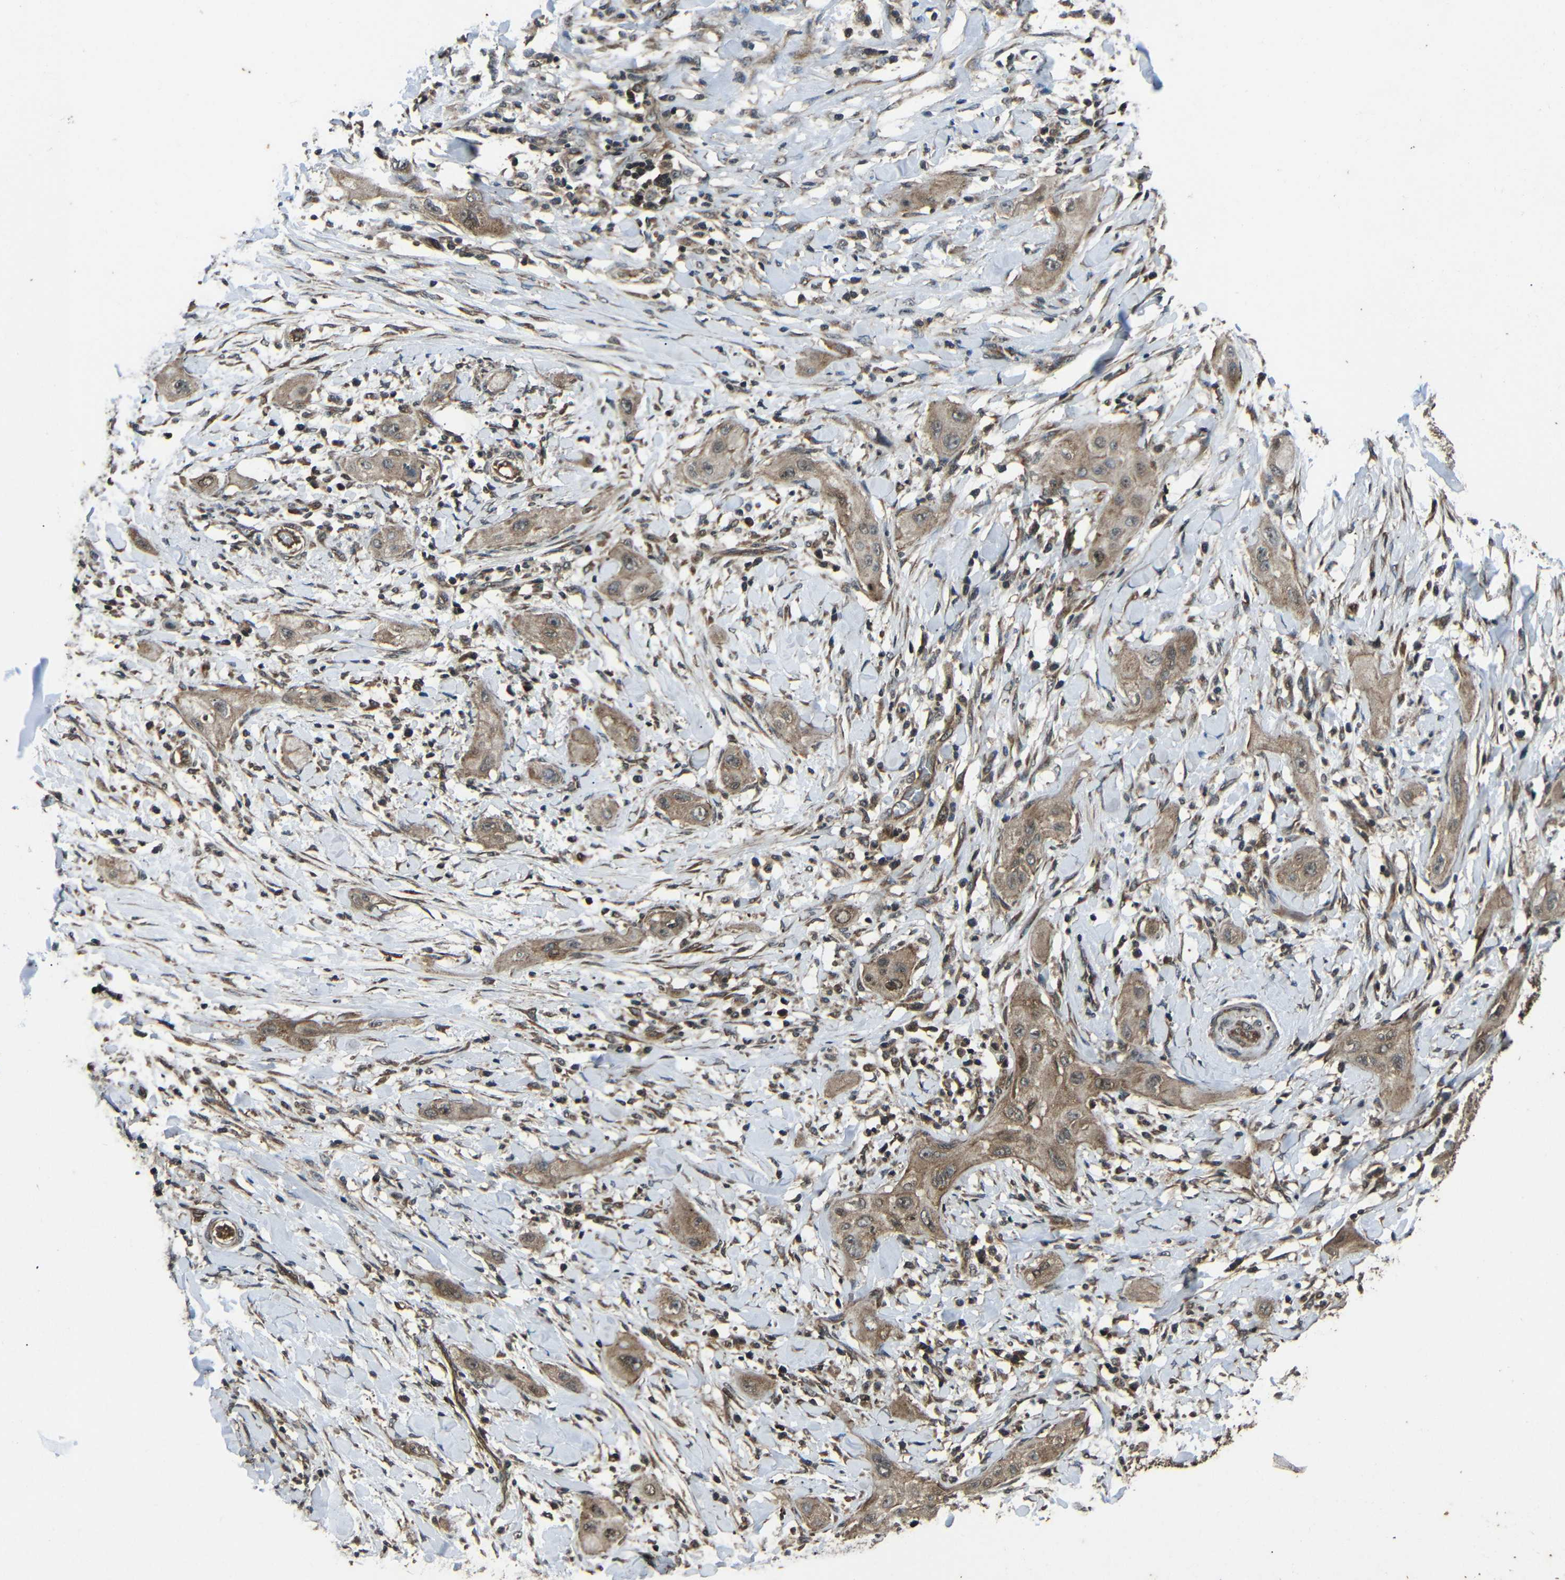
{"staining": {"intensity": "moderate", "quantity": ">75%", "location": "cytoplasmic/membranous"}, "tissue": "lung cancer", "cell_type": "Tumor cells", "image_type": "cancer", "snomed": [{"axis": "morphology", "description": "Squamous cell carcinoma, NOS"}, {"axis": "topography", "description": "Lung"}], "caption": "Human squamous cell carcinoma (lung) stained with a protein marker displays moderate staining in tumor cells.", "gene": "PLK2", "patient": {"sex": "female", "age": 47}}